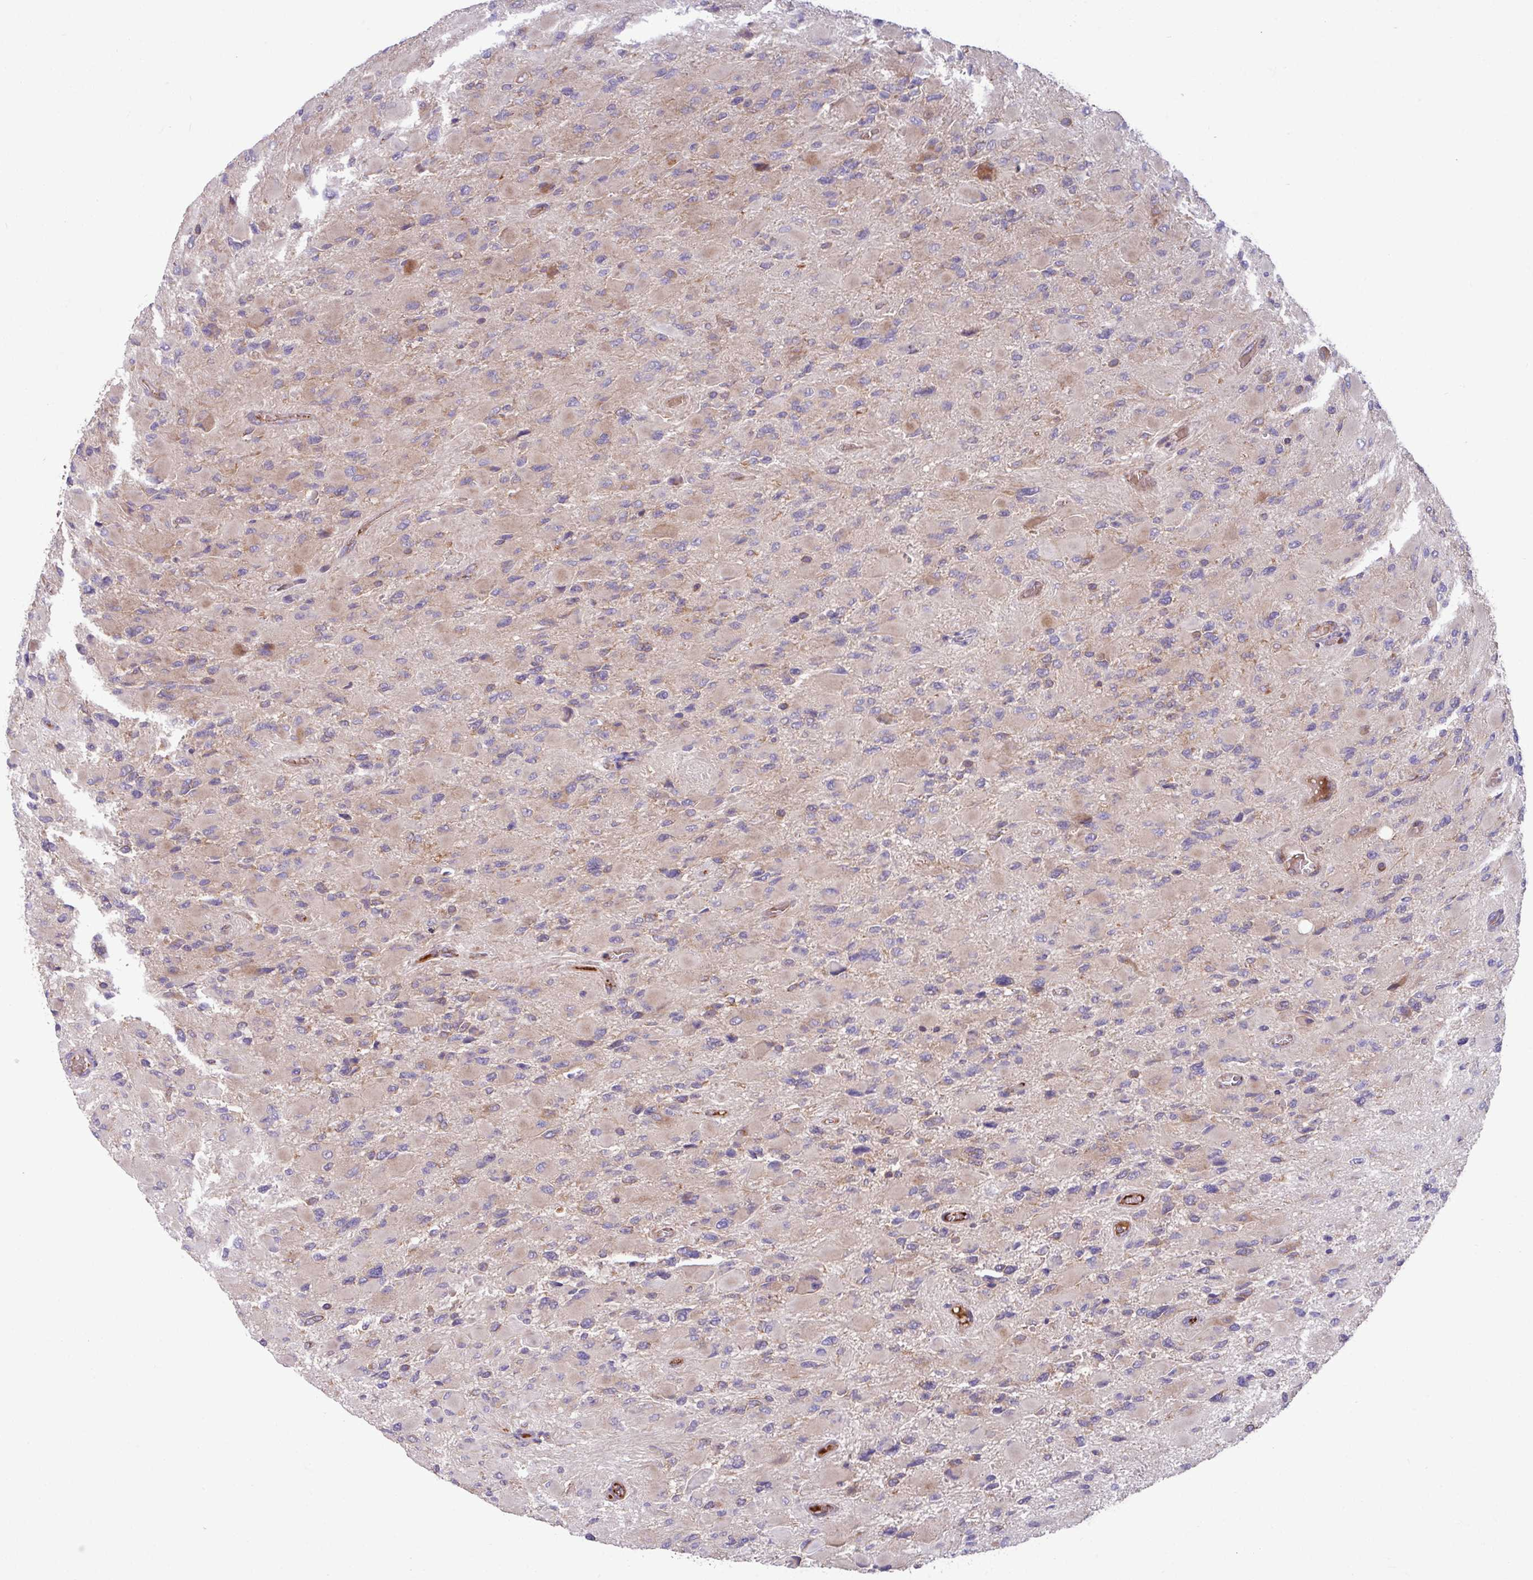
{"staining": {"intensity": "weak", "quantity": "<25%", "location": "cytoplasmic/membranous"}, "tissue": "glioma", "cell_type": "Tumor cells", "image_type": "cancer", "snomed": [{"axis": "morphology", "description": "Glioma, malignant, High grade"}, {"axis": "topography", "description": "Cerebral cortex"}], "caption": "This histopathology image is of glioma stained with immunohistochemistry to label a protein in brown with the nuclei are counter-stained blue. There is no expression in tumor cells.", "gene": "LSM12", "patient": {"sex": "female", "age": 36}}